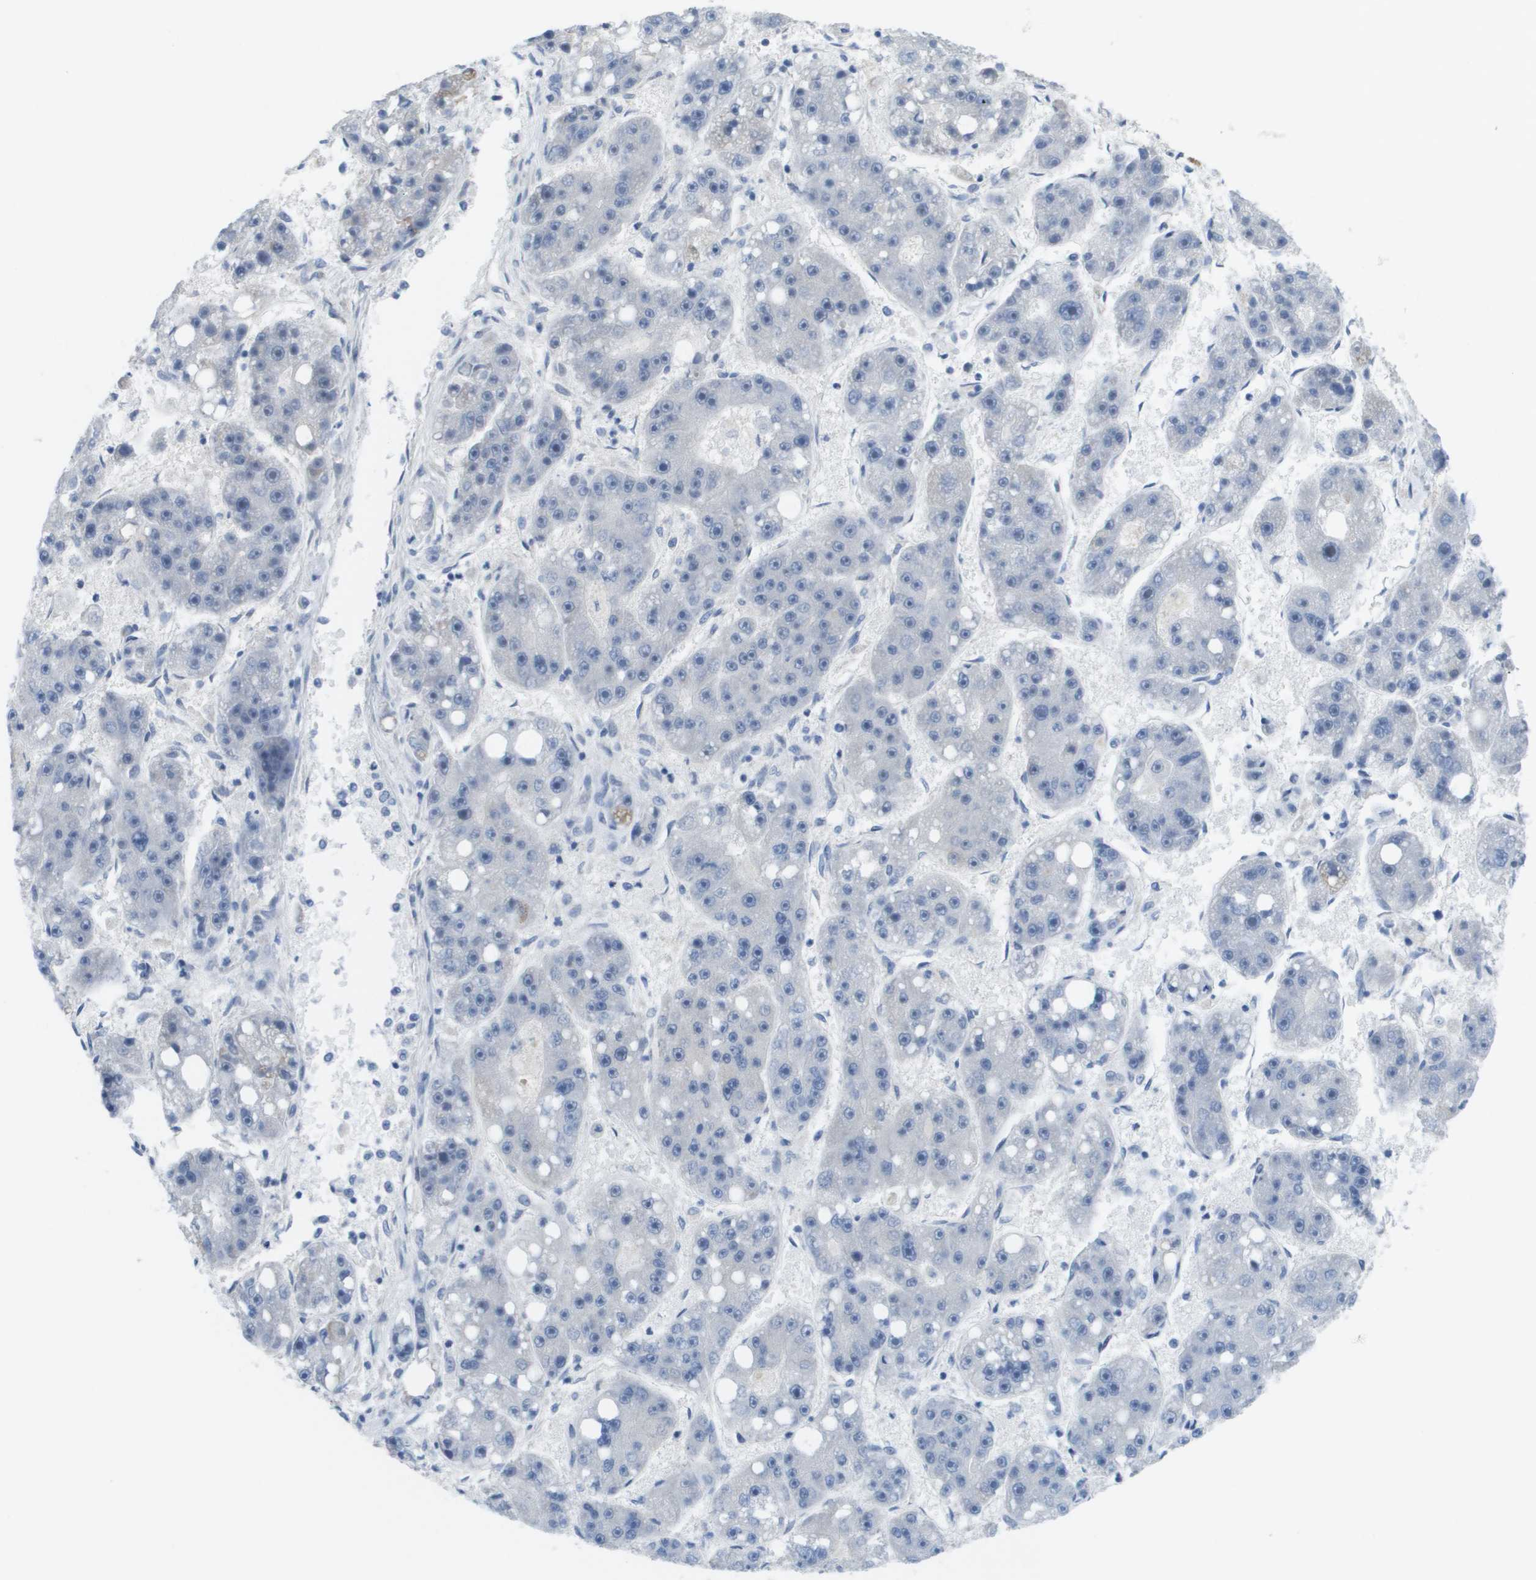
{"staining": {"intensity": "negative", "quantity": "none", "location": "none"}, "tissue": "liver cancer", "cell_type": "Tumor cells", "image_type": "cancer", "snomed": [{"axis": "morphology", "description": "Carcinoma, Hepatocellular, NOS"}, {"axis": "topography", "description": "Liver"}], "caption": "Tumor cells show no significant protein expression in hepatocellular carcinoma (liver). The staining was performed using DAB (3,3'-diaminobenzidine) to visualize the protein expression in brown, while the nuclei were stained in blue with hematoxylin (Magnification: 20x).", "gene": "TMEM223", "patient": {"sex": "female", "age": 61}}